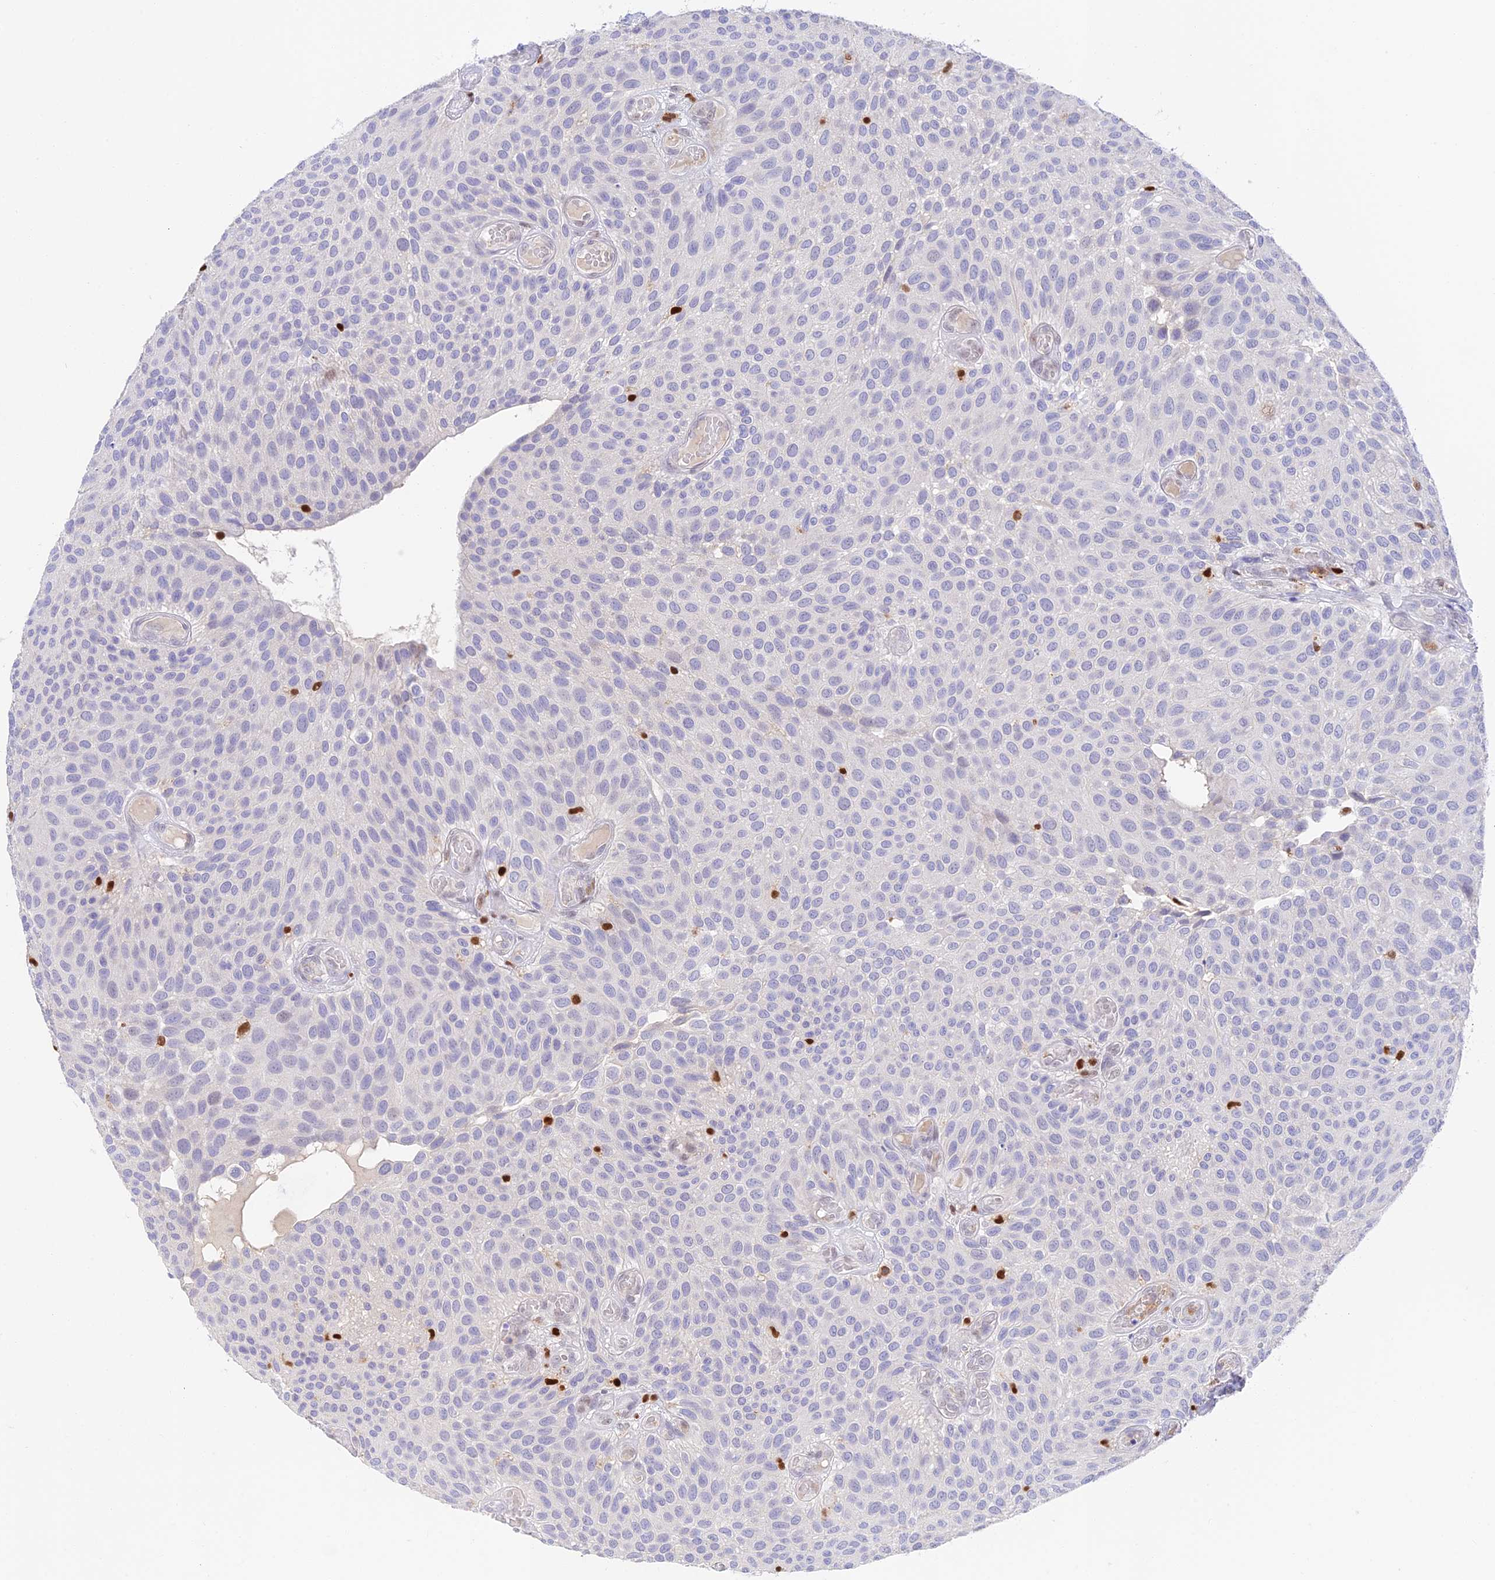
{"staining": {"intensity": "negative", "quantity": "none", "location": "none"}, "tissue": "urothelial cancer", "cell_type": "Tumor cells", "image_type": "cancer", "snomed": [{"axis": "morphology", "description": "Urothelial carcinoma, Low grade"}, {"axis": "topography", "description": "Urinary bladder"}], "caption": "Tumor cells are negative for brown protein staining in urothelial cancer. The staining was performed using DAB to visualize the protein expression in brown, while the nuclei were stained in blue with hematoxylin (Magnification: 20x).", "gene": "DENND1C", "patient": {"sex": "male", "age": 89}}